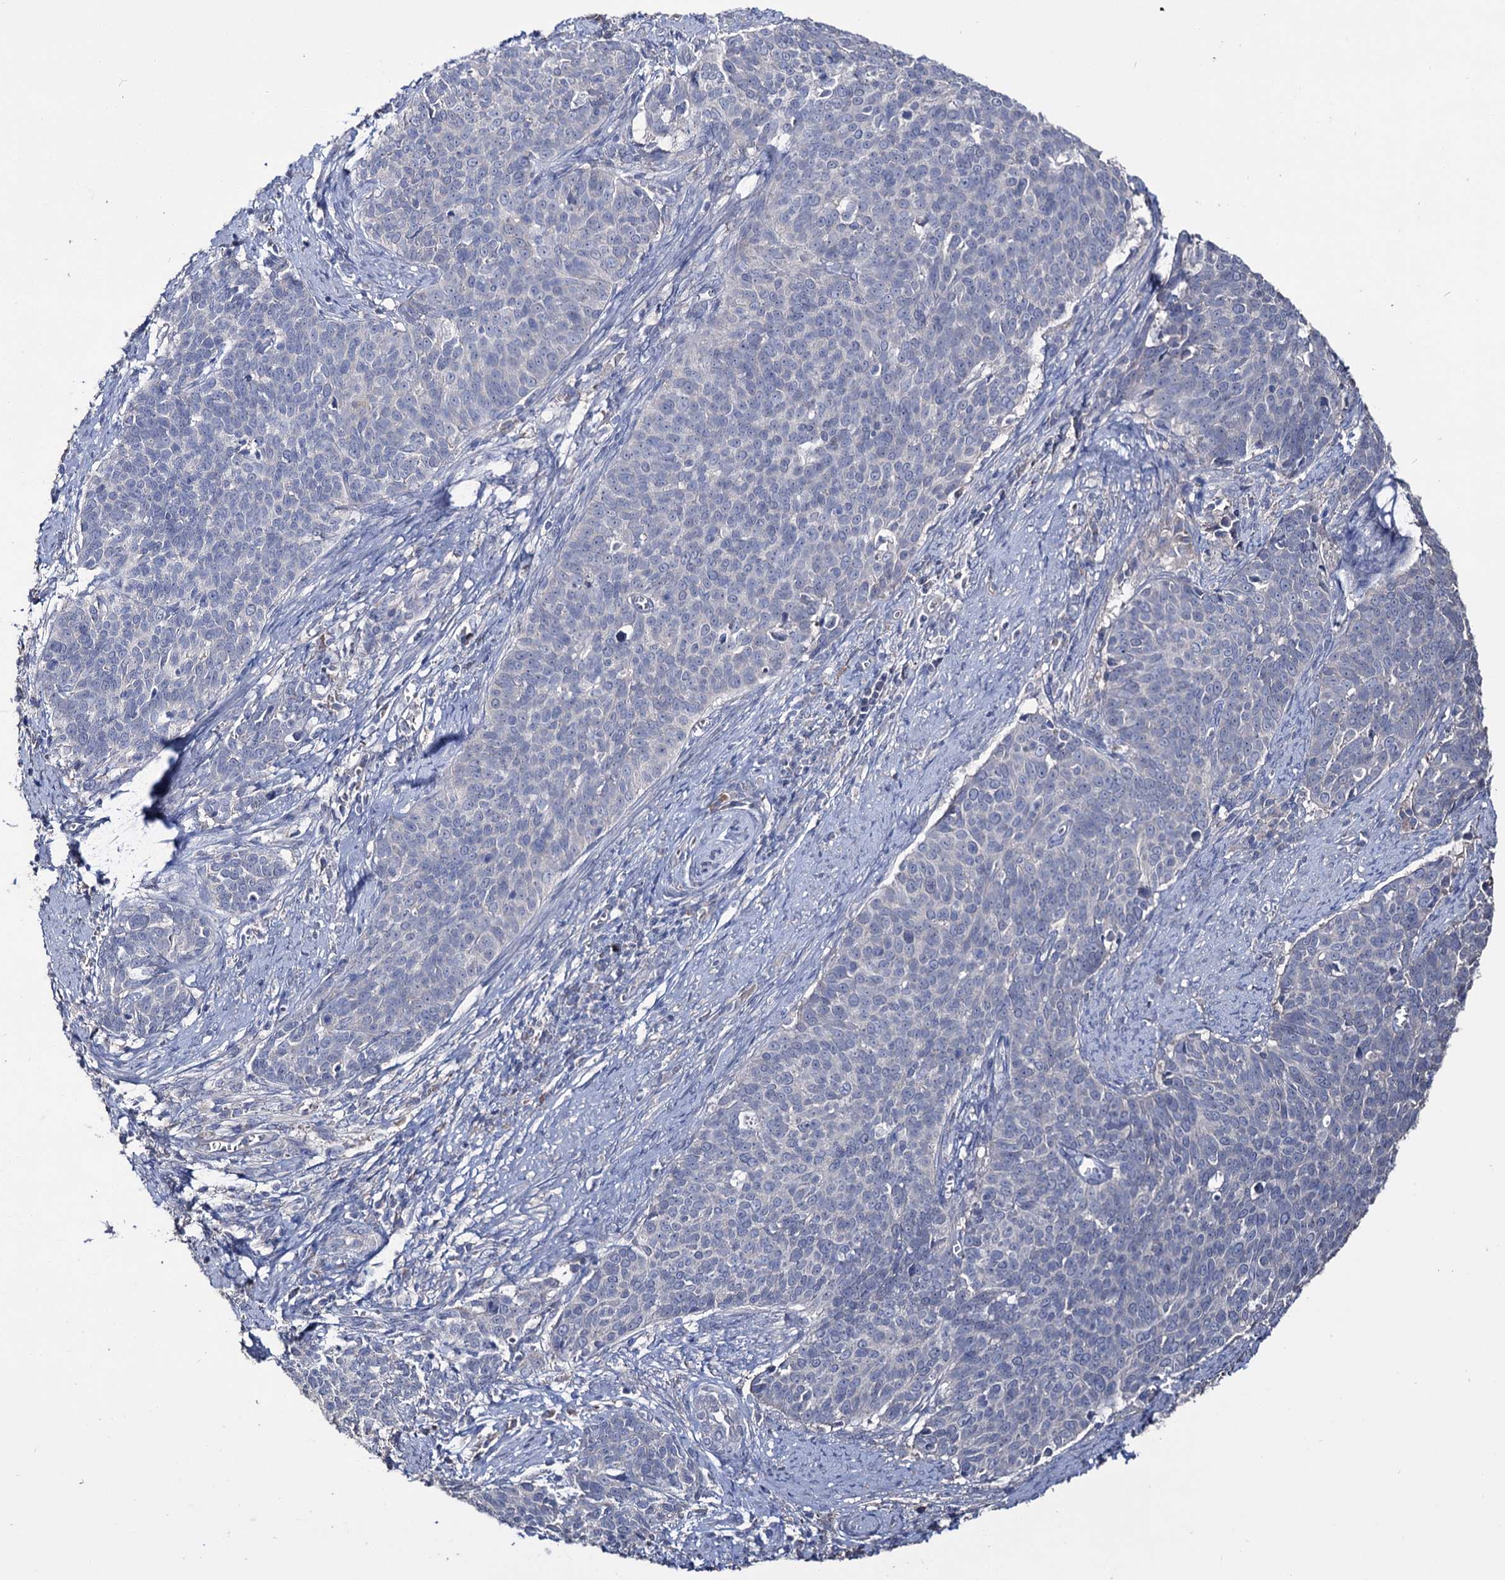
{"staining": {"intensity": "negative", "quantity": "none", "location": "none"}, "tissue": "cervical cancer", "cell_type": "Tumor cells", "image_type": "cancer", "snomed": [{"axis": "morphology", "description": "Squamous cell carcinoma, NOS"}, {"axis": "topography", "description": "Cervix"}], "caption": "Photomicrograph shows no significant protein positivity in tumor cells of cervical cancer.", "gene": "EPB41L5", "patient": {"sex": "female", "age": 39}}